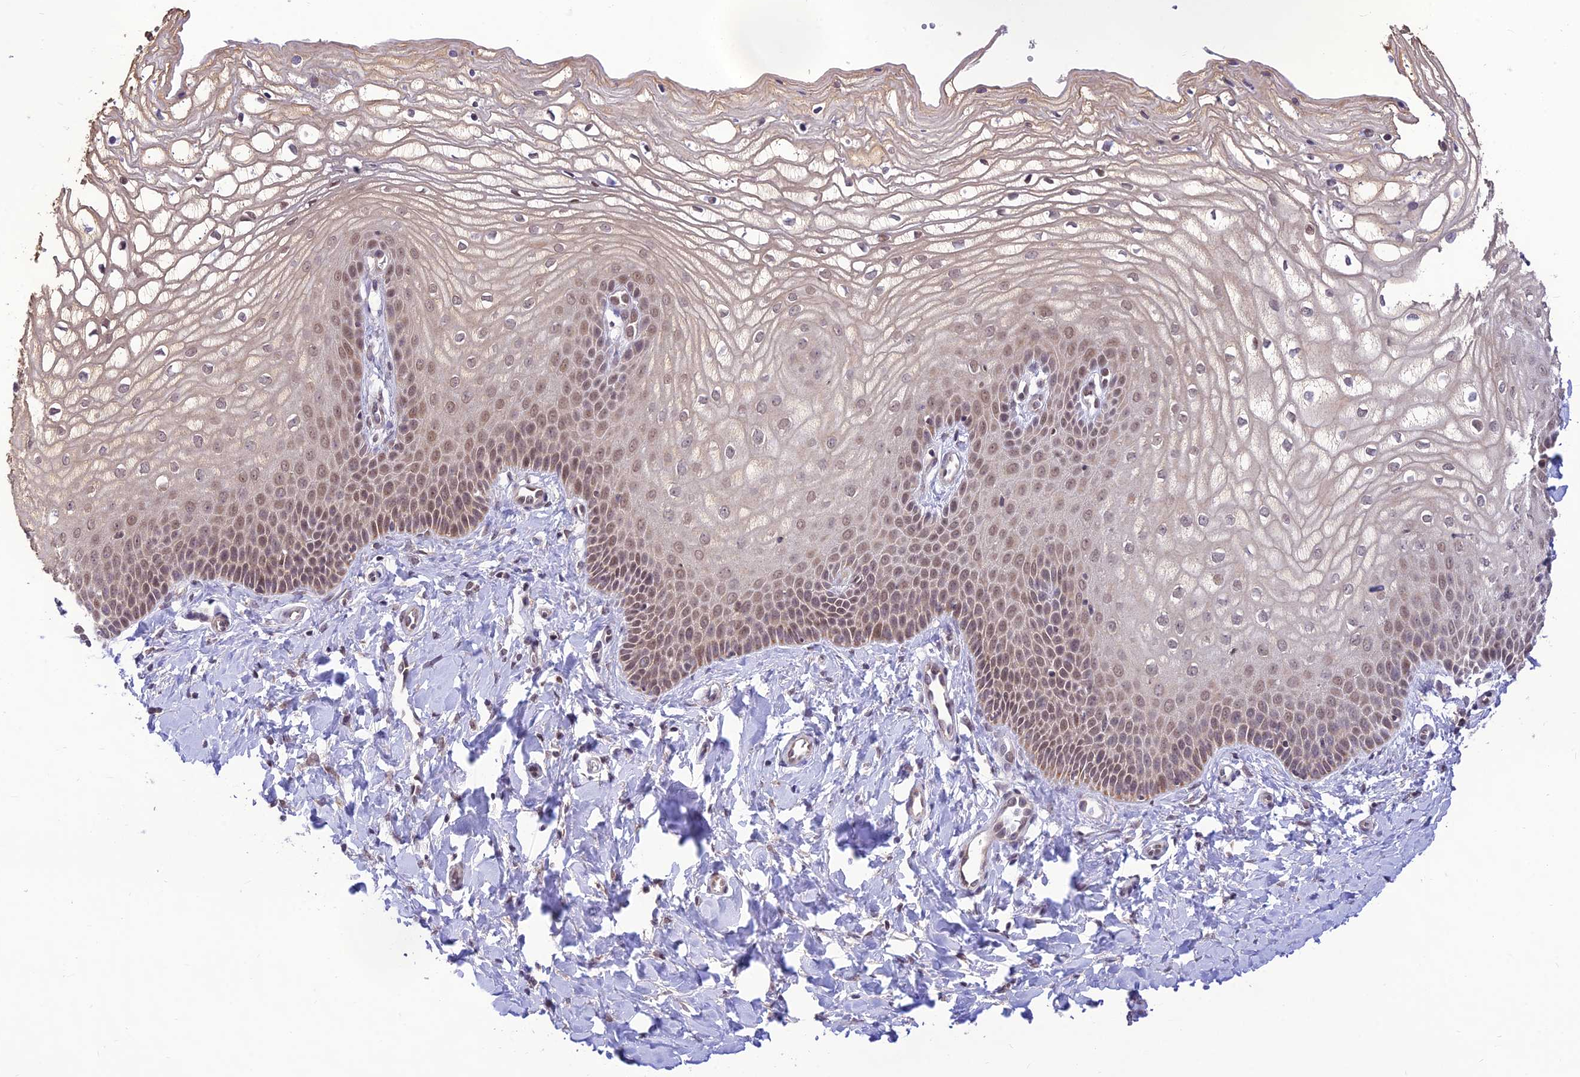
{"staining": {"intensity": "moderate", "quantity": ">75%", "location": "nuclear"}, "tissue": "vagina", "cell_type": "Squamous epithelial cells", "image_type": "normal", "snomed": [{"axis": "morphology", "description": "Normal tissue, NOS"}, {"axis": "topography", "description": "Vagina"}, {"axis": "topography", "description": "Cervix"}], "caption": "A photomicrograph showing moderate nuclear staining in about >75% of squamous epithelial cells in normal vagina, as visualized by brown immunohistochemical staining.", "gene": "MICOS13", "patient": {"sex": "female", "age": 40}}